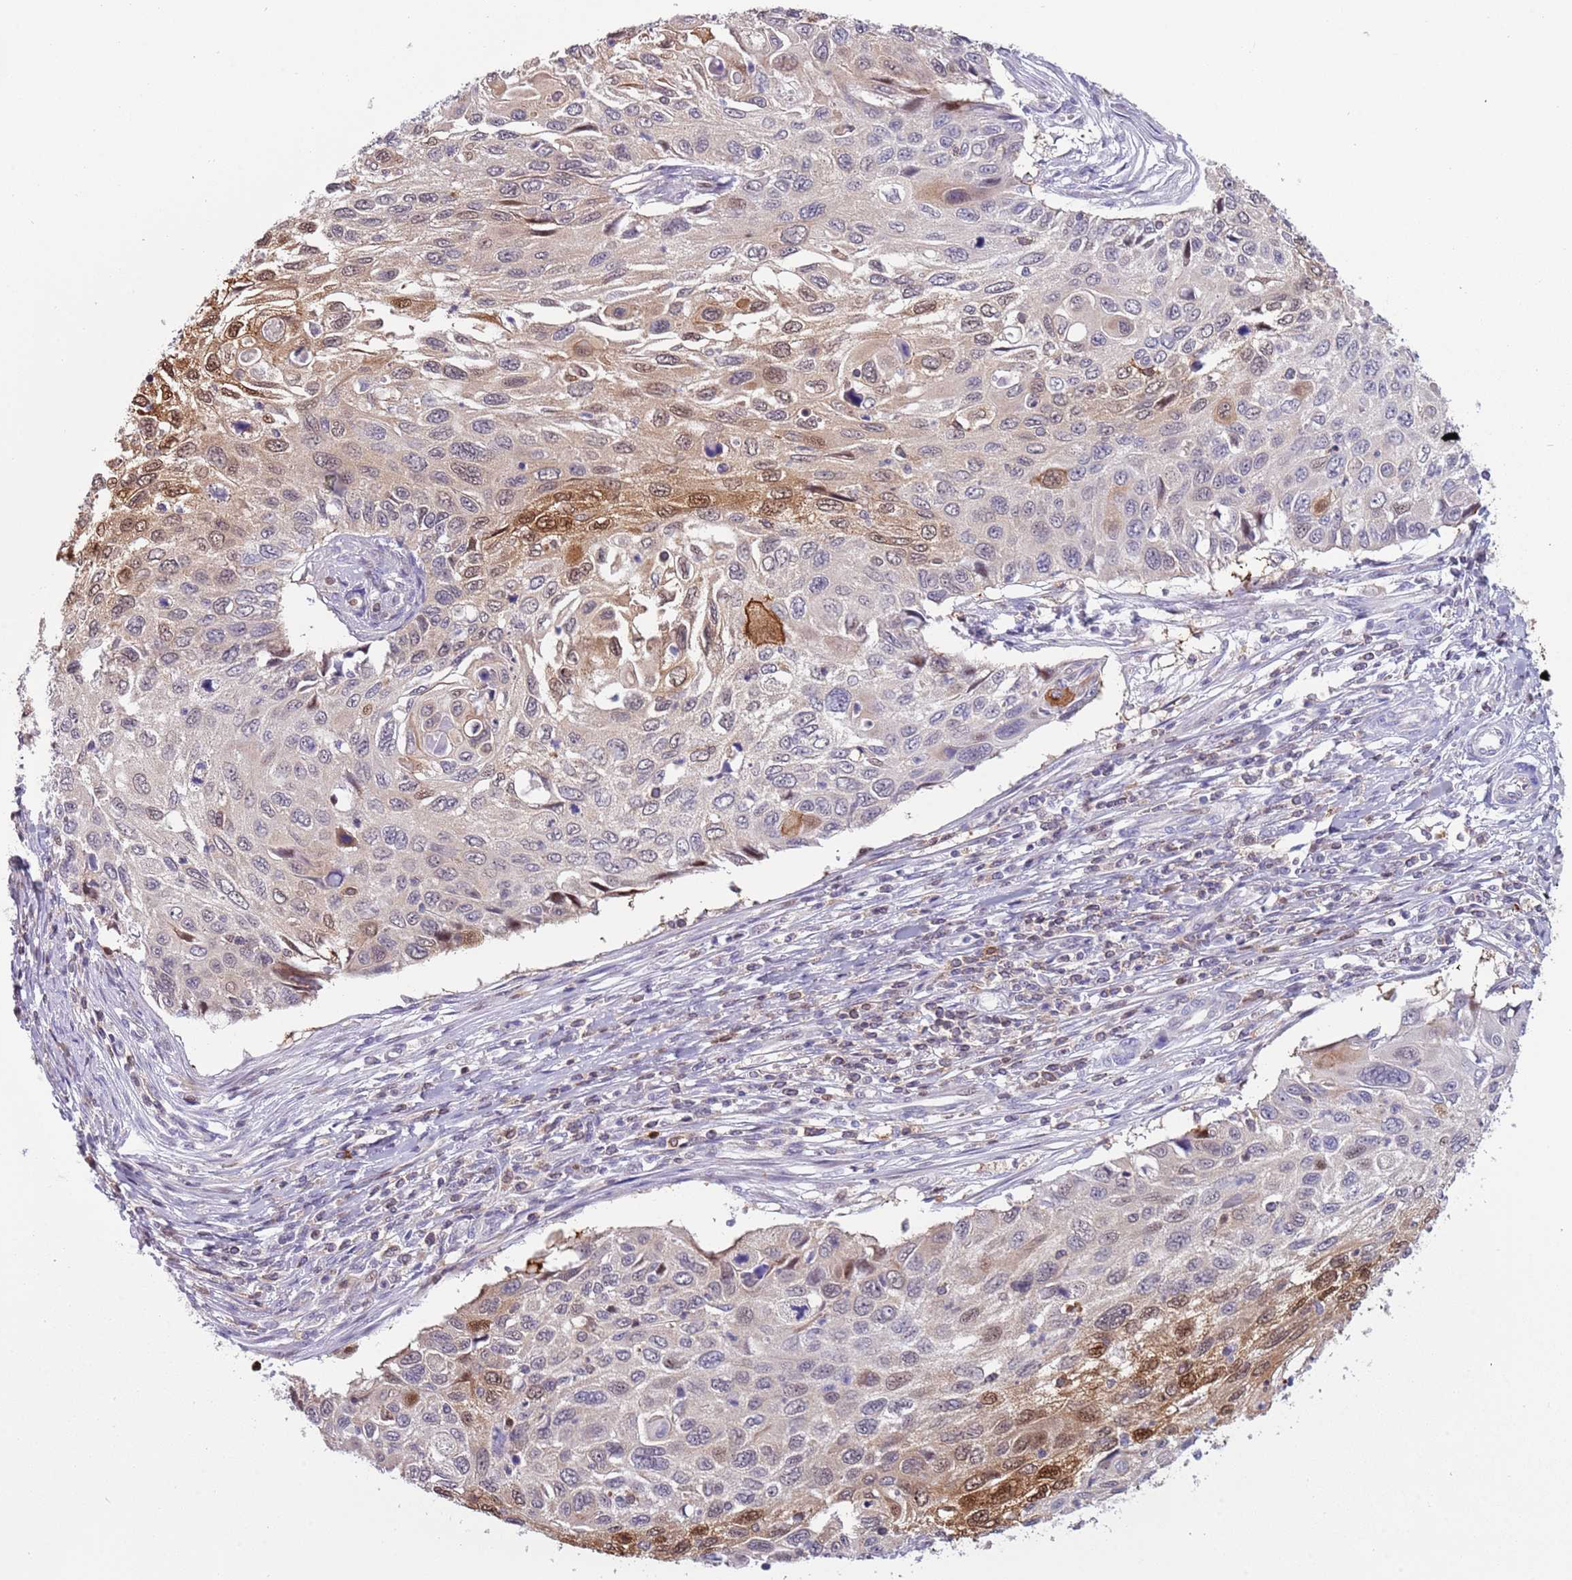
{"staining": {"intensity": "moderate", "quantity": "<25%", "location": "cytoplasmic/membranous,nuclear"}, "tissue": "cervical cancer", "cell_type": "Tumor cells", "image_type": "cancer", "snomed": [{"axis": "morphology", "description": "Squamous cell carcinoma, NOS"}, {"axis": "topography", "description": "Cervix"}], "caption": "A high-resolution photomicrograph shows IHC staining of cervical squamous cell carcinoma, which reveals moderate cytoplasmic/membranous and nuclear expression in about <25% of tumor cells.", "gene": "NBPF6", "patient": {"sex": "female", "age": 70}}